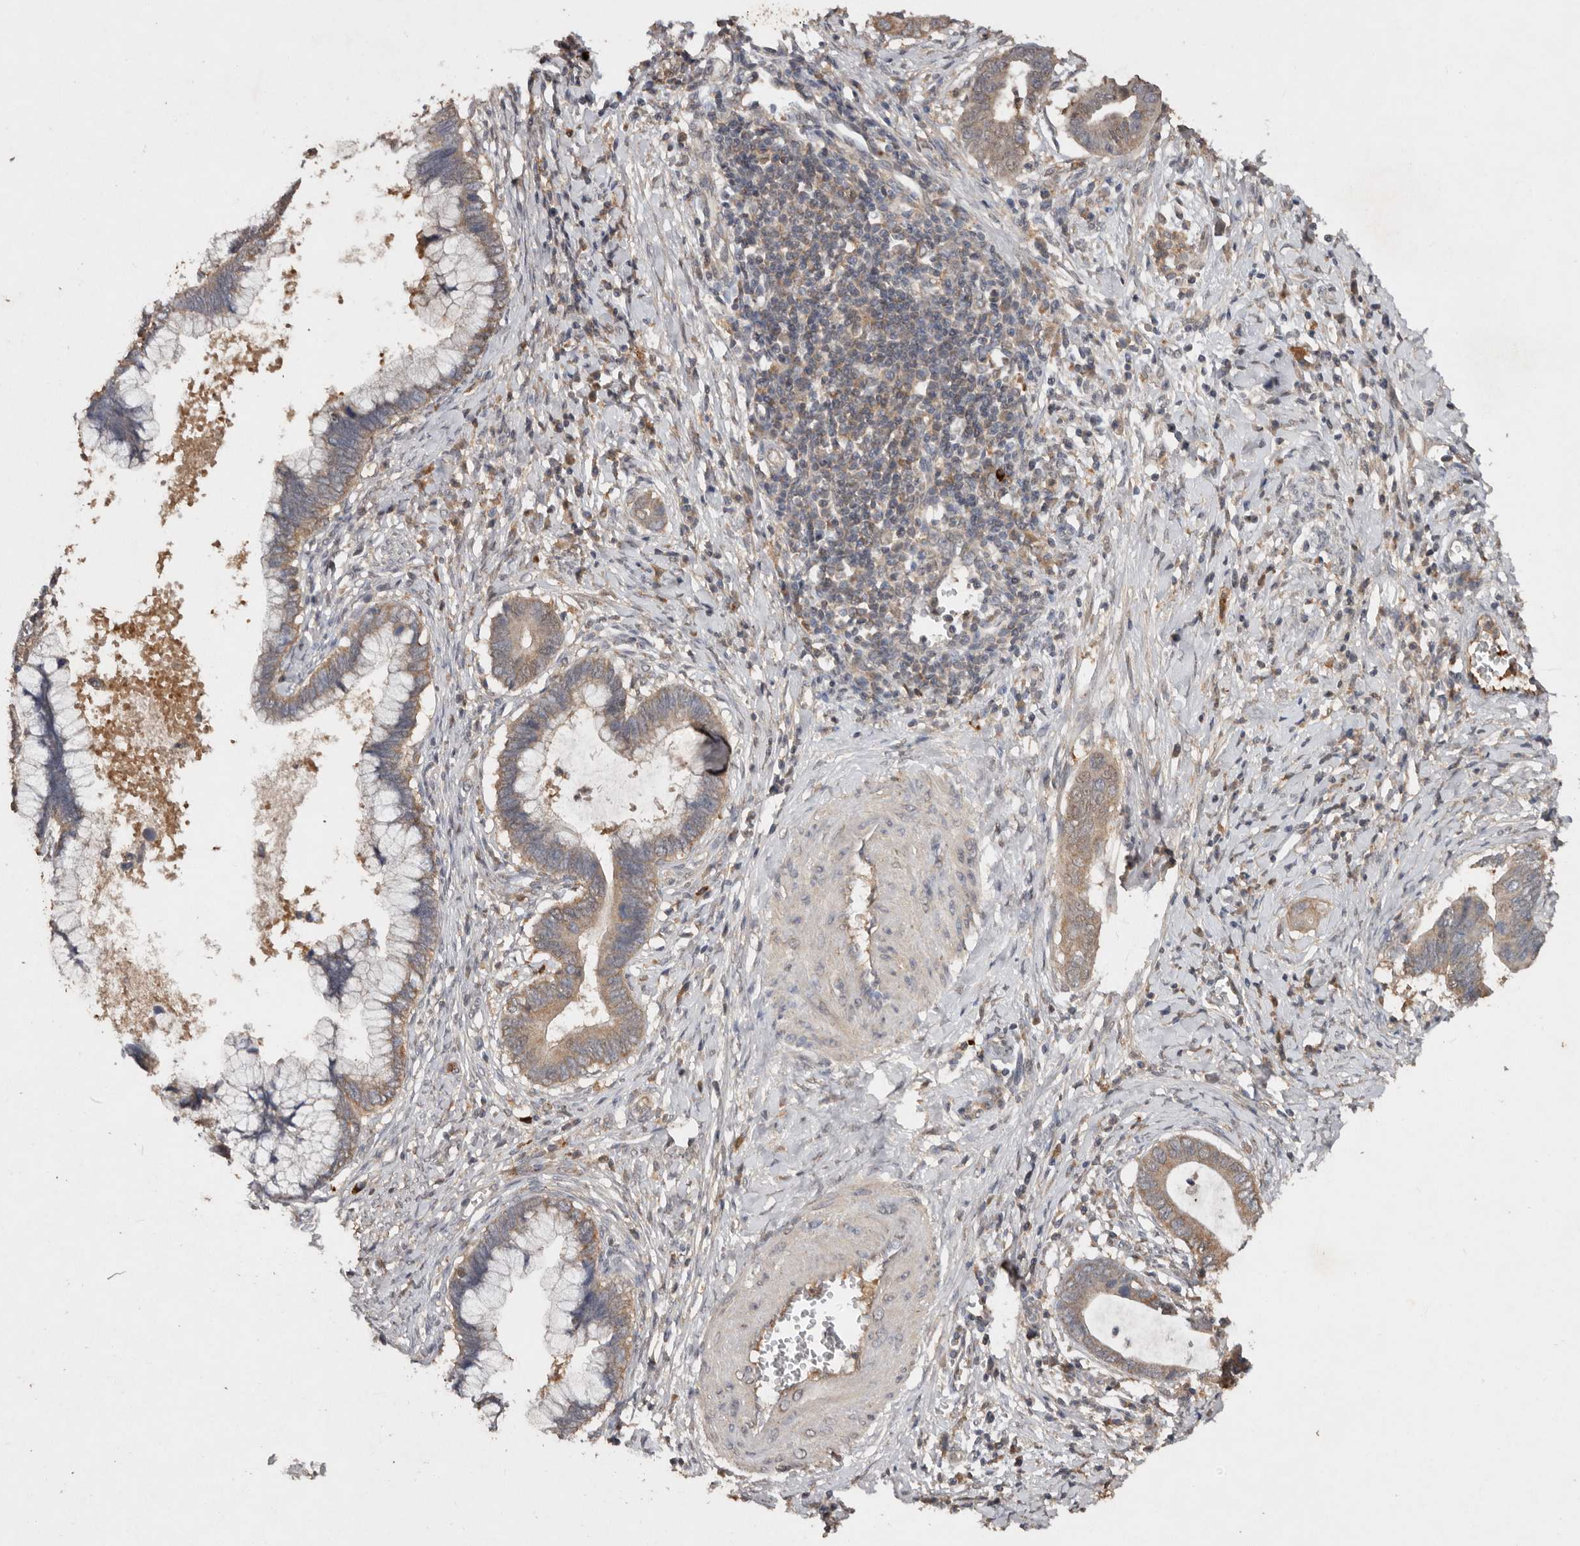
{"staining": {"intensity": "moderate", "quantity": ">75%", "location": "cytoplasmic/membranous"}, "tissue": "cervical cancer", "cell_type": "Tumor cells", "image_type": "cancer", "snomed": [{"axis": "morphology", "description": "Adenocarcinoma, NOS"}, {"axis": "topography", "description": "Cervix"}], "caption": "IHC (DAB (3,3'-diaminobenzidine)) staining of human cervical adenocarcinoma displays moderate cytoplasmic/membranous protein staining in approximately >75% of tumor cells. IHC stains the protein of interest in brown and the nuclei are stained blue.", "gene": "EDEM1", "patient": {"sex": "female", "age": 44}}